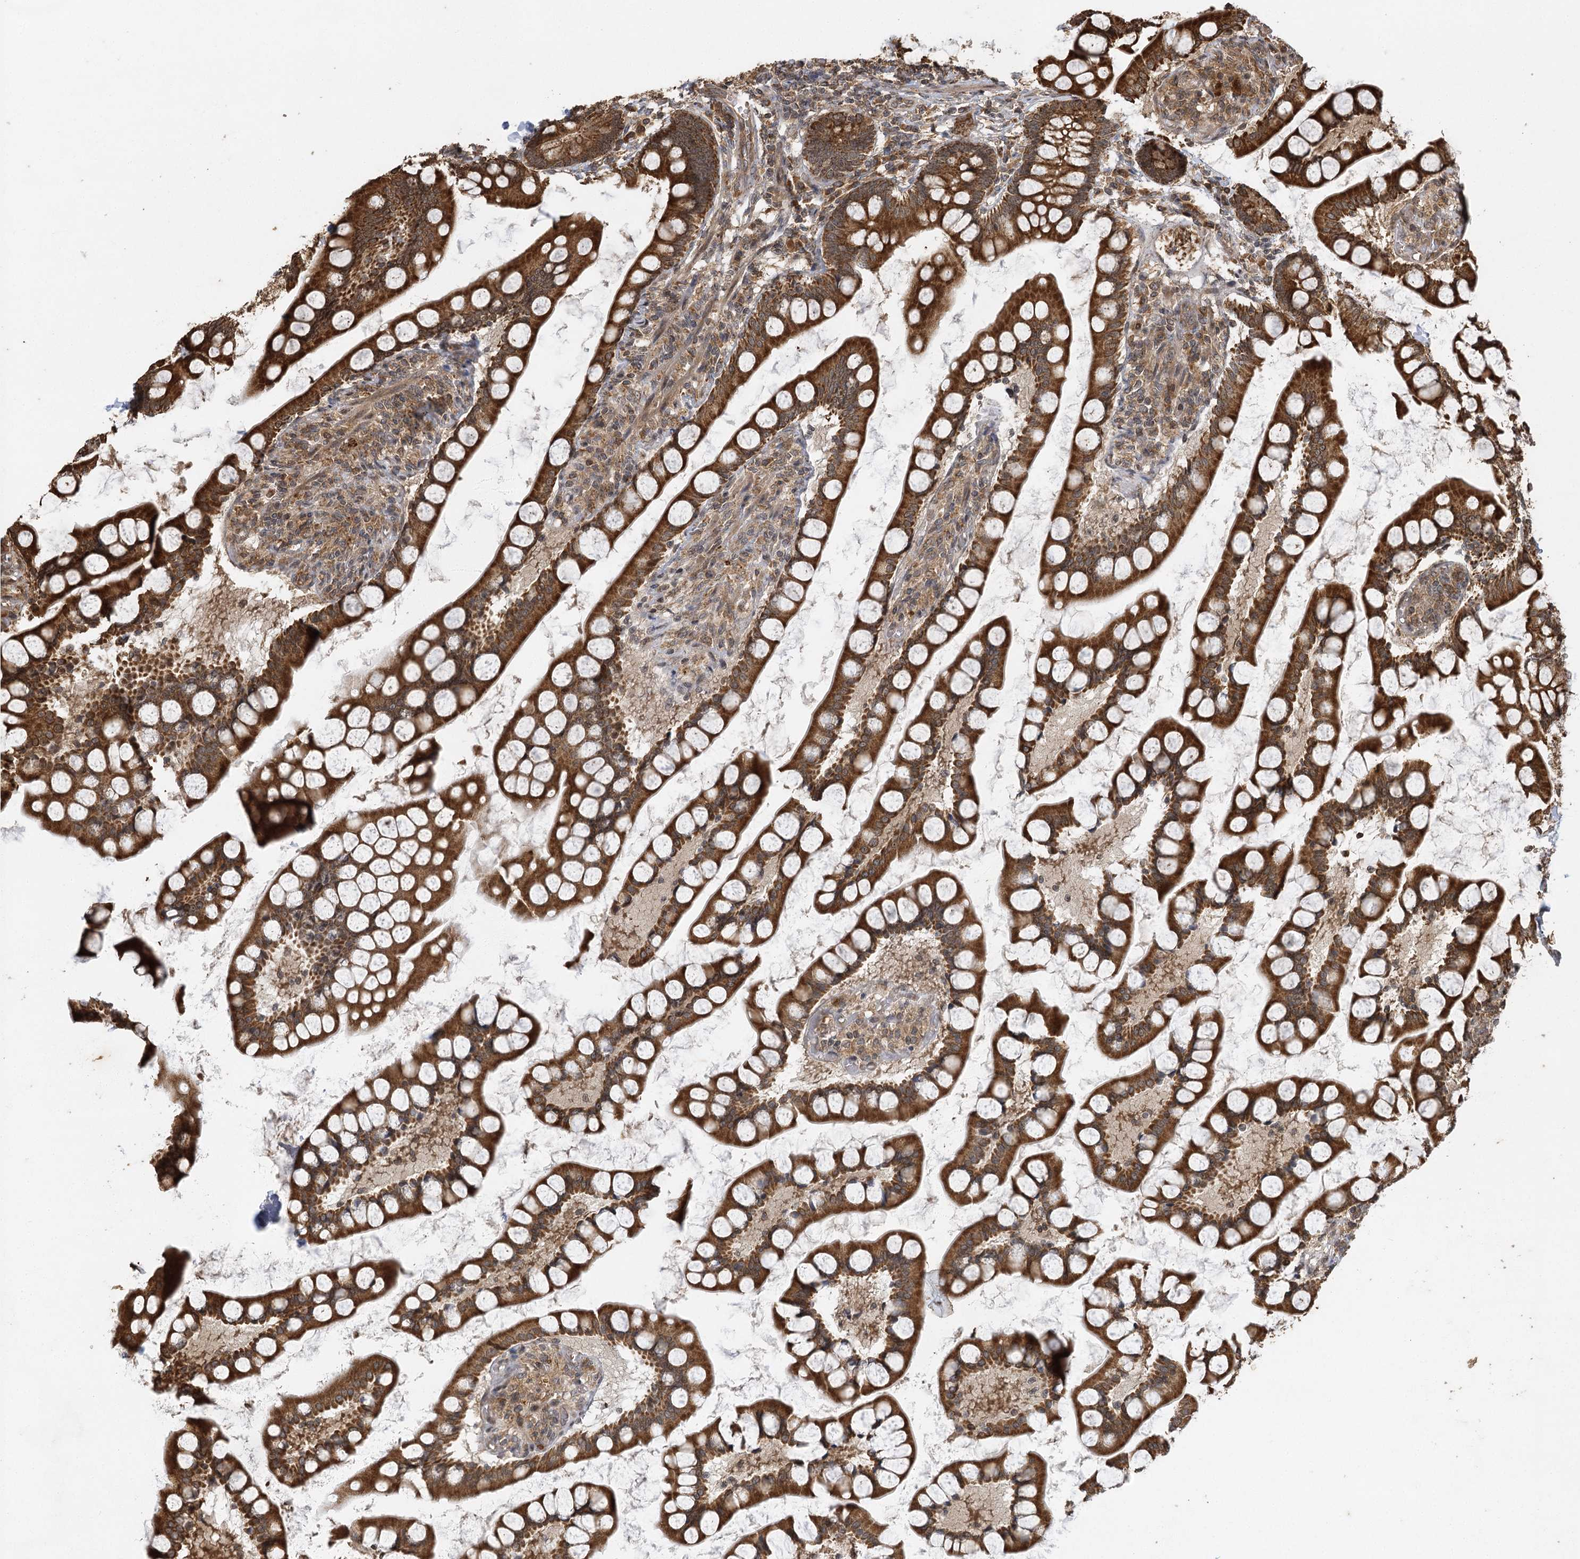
{"staining": {"intensity": "strong", "quantity": ">75%", "location": "cytoplasmic/membranous"}, "tissue": "small intestine", "cell_type": "Glandular cells", "image_type": "normal", "snomed": [{"axis": "morphology", "description": "Normal tissue, NOS"}, {"axis": "topography", "description": "Small intestine"}], "caption": "About >75% of glandular cells in normal human small intestine reveal strong cytoplasmic/membranous protein staining as visualized by brown immunohistochemical staining.", "gene": "IL11RA", "patient": {"sex": "male", "age": 52}}